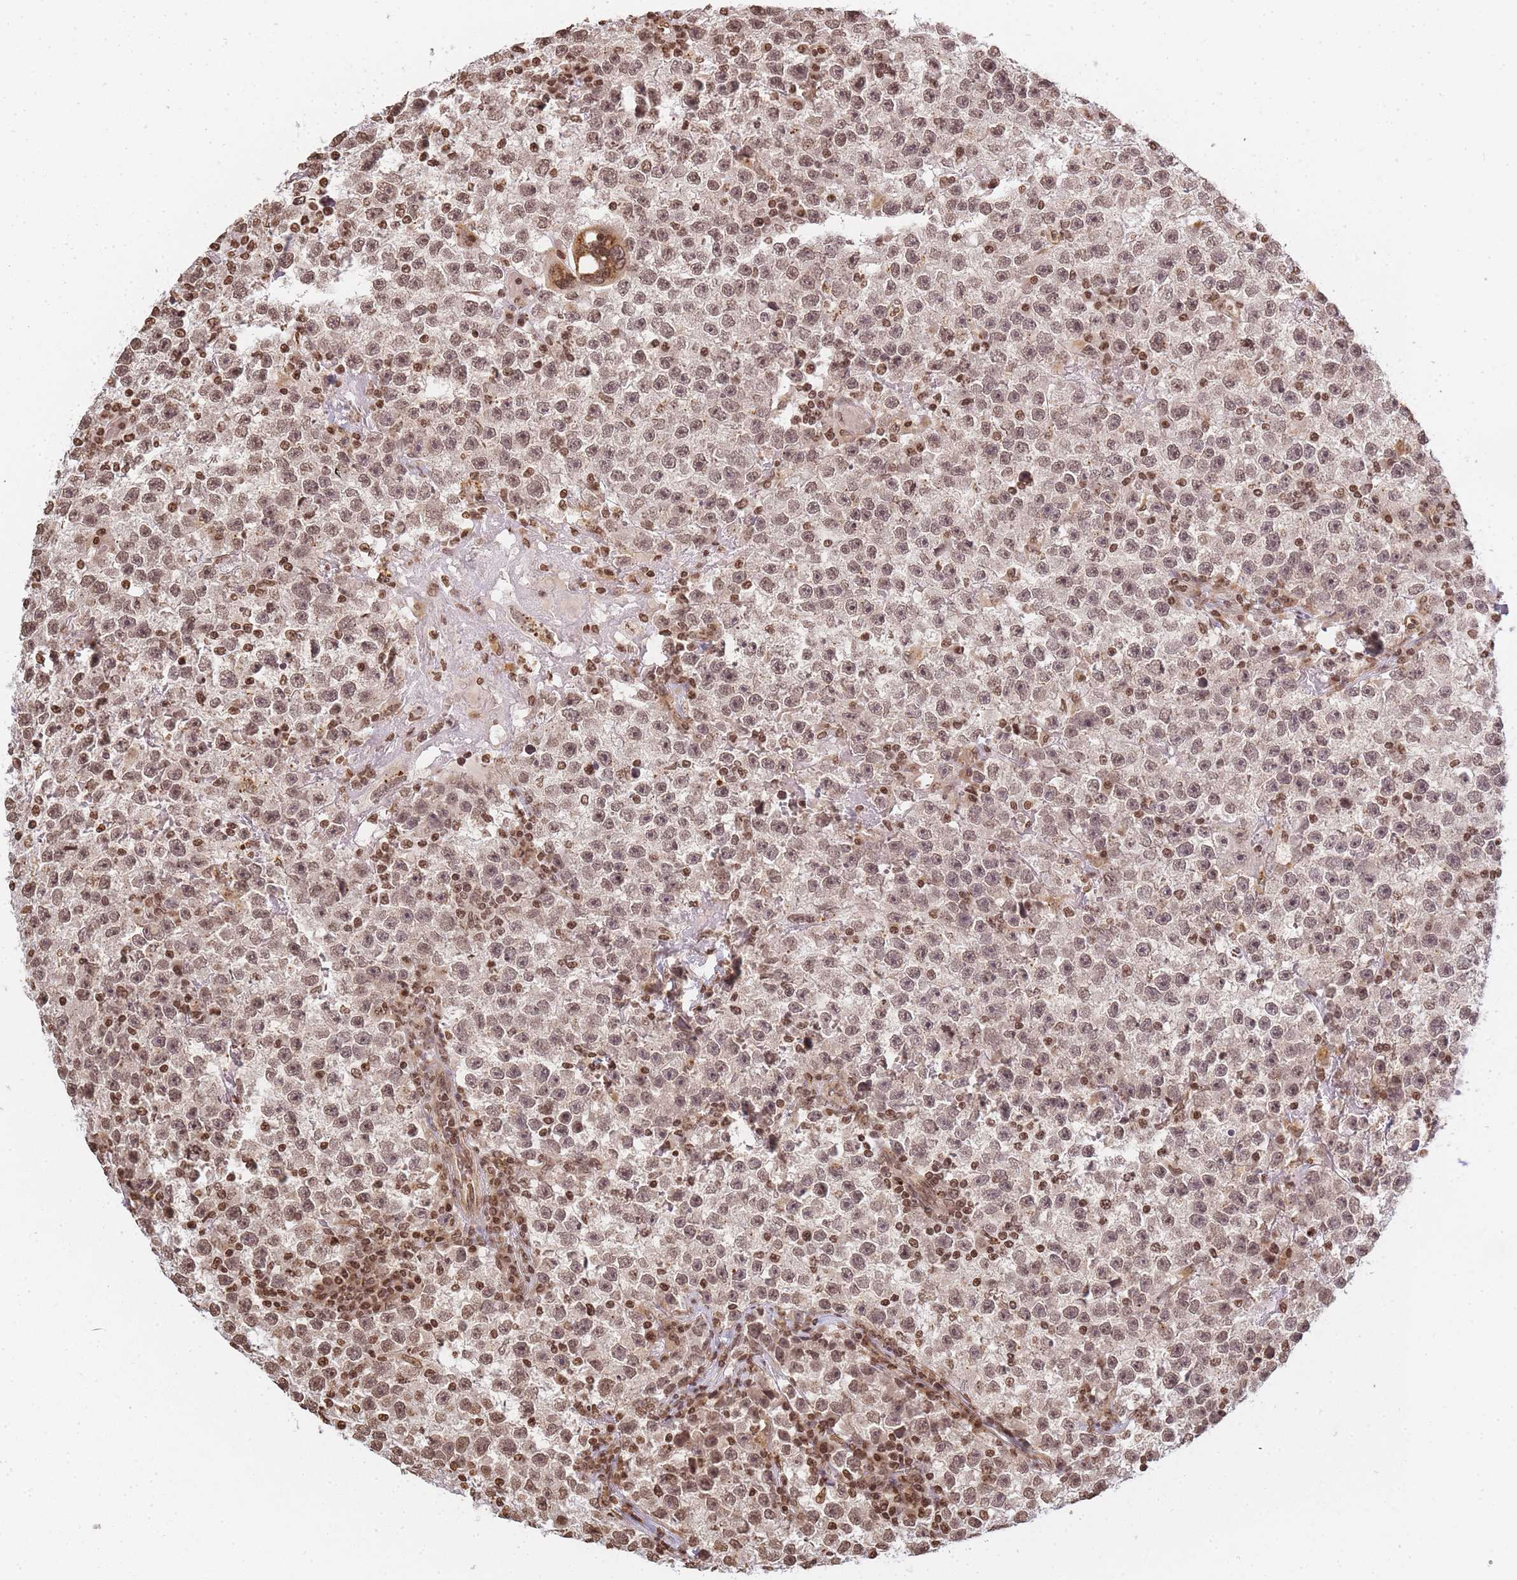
{"staining": {"intensity": "moderate", "quantity": ">75%", "location": "nuclear"}, "tissue": "testis cancer", "cell_type": "Tumor cells", "image_type": "cancer", "snomed": [{"axis": "morphology", "description": "Seminoma, NOS"}, {"axis": "topography", "description": "Testis"}], "caption": "IHC of seminoma (testis) reveals medium levels of moderate nuclear expression in about >75% of tumor cells.", "gene": "WWTR1", "patient": {"sex": "male", "age": 22}}